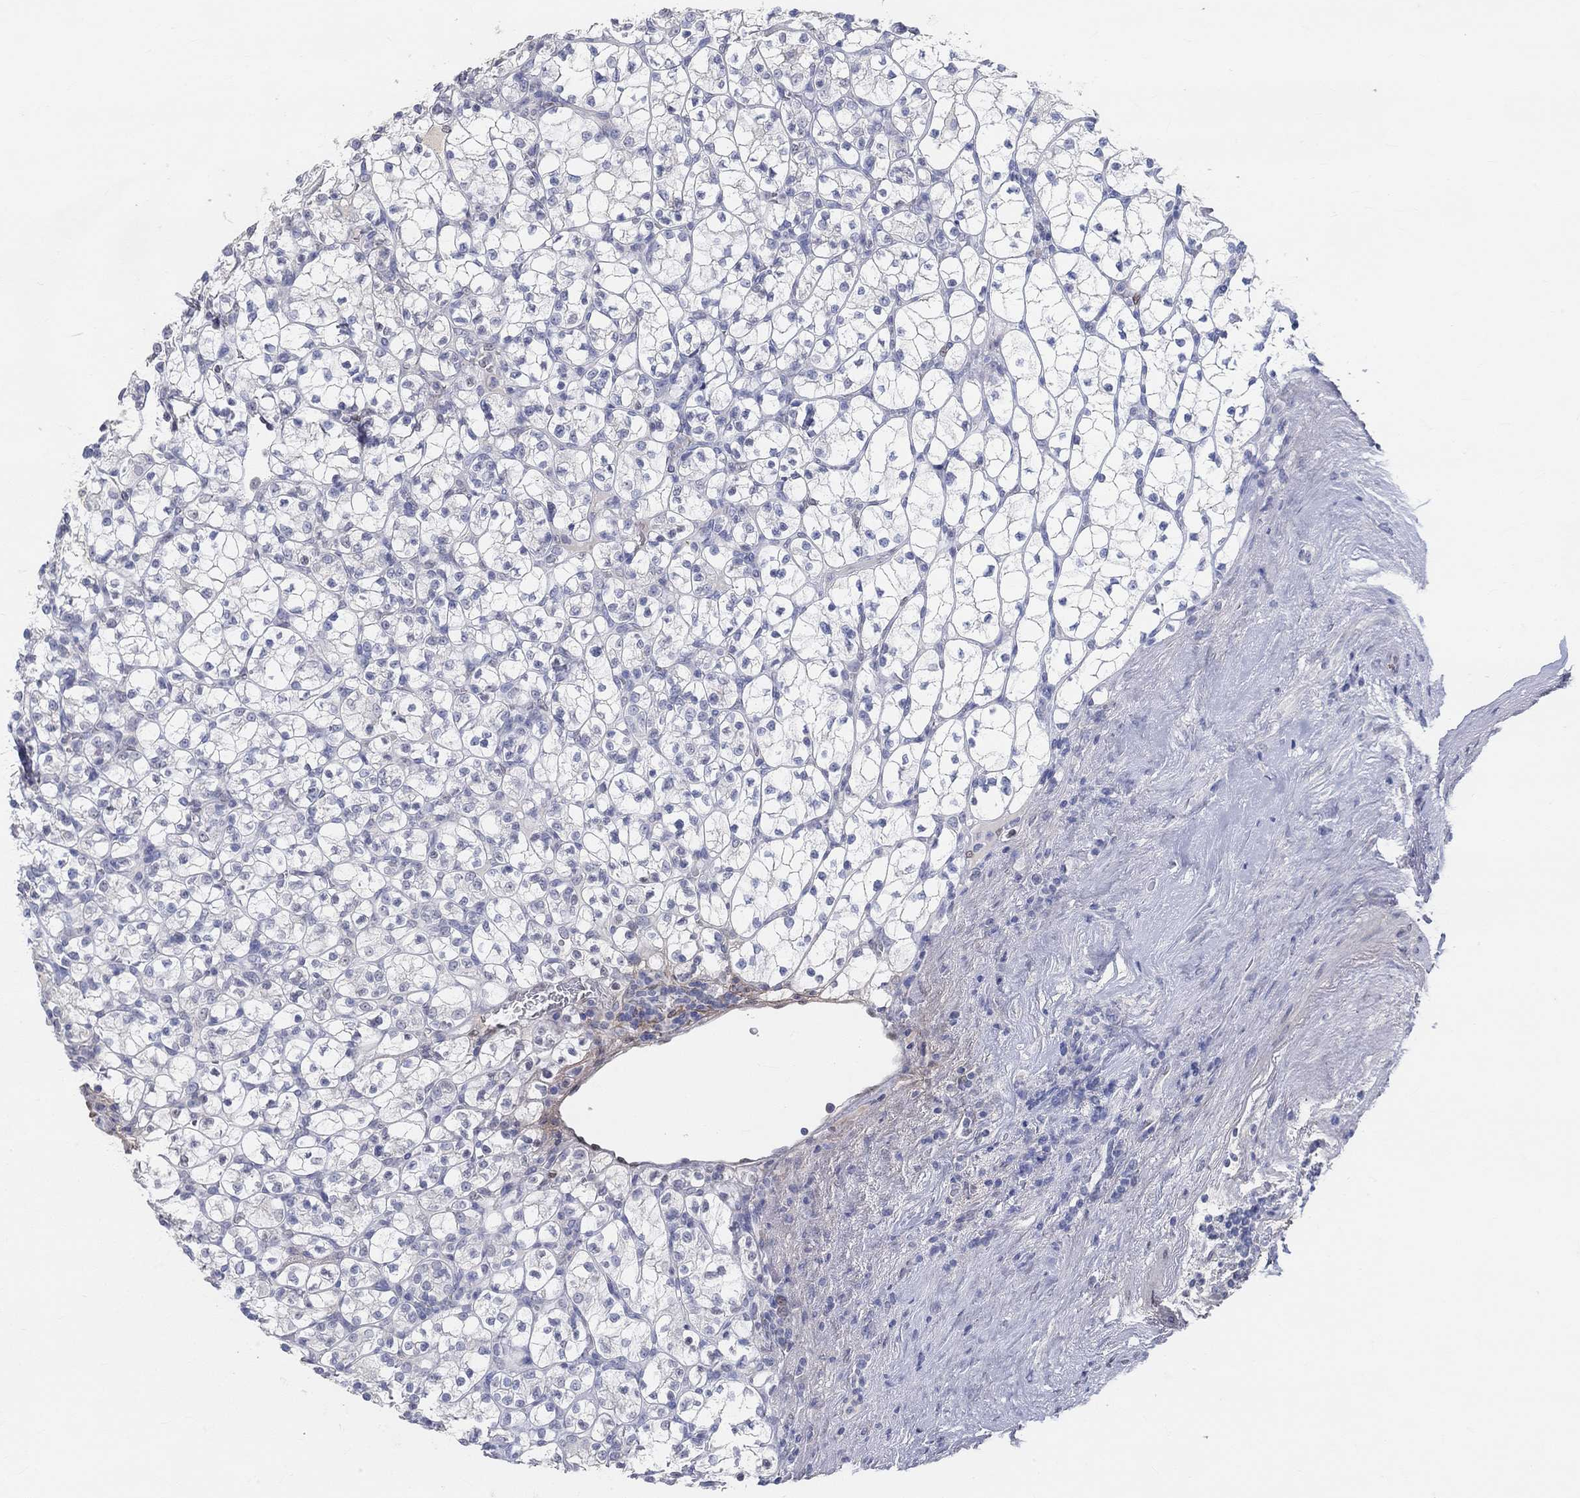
{"staining": {"intensity": "negative", "quantity": "none", "location": "none"}, "tissue": "renal cancer", "cell_type": "Tumor cells", "image_type": "cancer", "snomed": [{"axis": "morphology", "description": "Adenocarcinoma, NOS"}, {"axis": "topography", "description": "Kidney"}], "caption": "A high-resolution histopathology image shows immunohistochemistry staining of renal adenocarcinoma, which shows no significant staining in tumor cells.", "gene": "FGF2", "patient": {"sex": "female", "age": 89}}